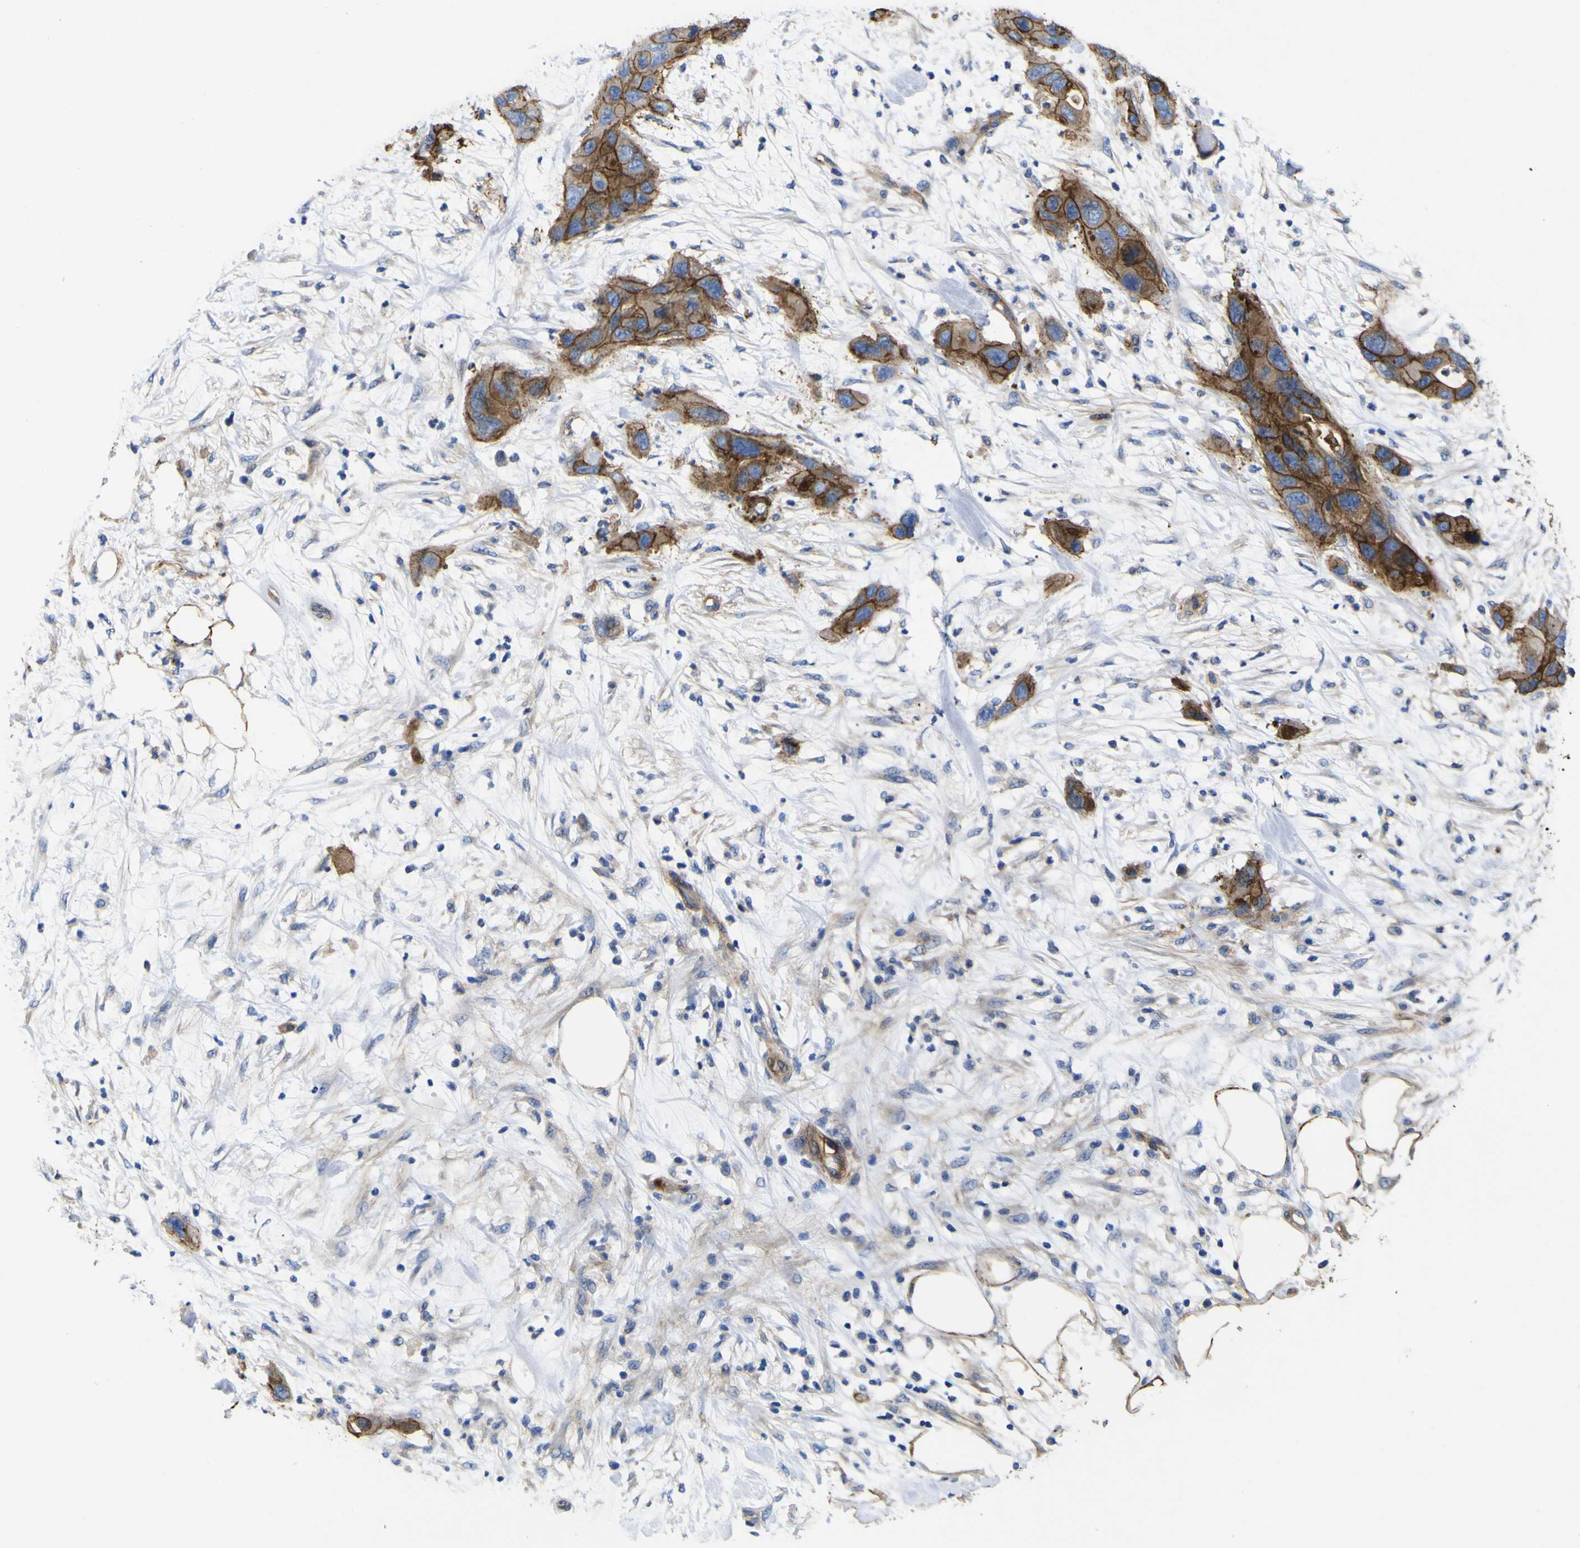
{"staining": {"intensity": "moderate", "quantity": ">75%", "location": "cytoplasmic/membranous"}, "tissue": "pancreatic cancer", "cell_type": "Tumor cells", "image_type": "cancer", "snomed": [{"axis": "morphology", "description": "Adenocarcinoma, NOS"}, {"axis": "topography", "description": "Pancreas"}], "caption": "High-power microscopy captured an immunohistochemistry micrograph of pancreatic adenocarcinoma, revealing moderate cytoplasmic/membranous staining in approximately >75% of tumor cells.", "gene": "CD151", "patient": {"sex": "female", "age": 71}}